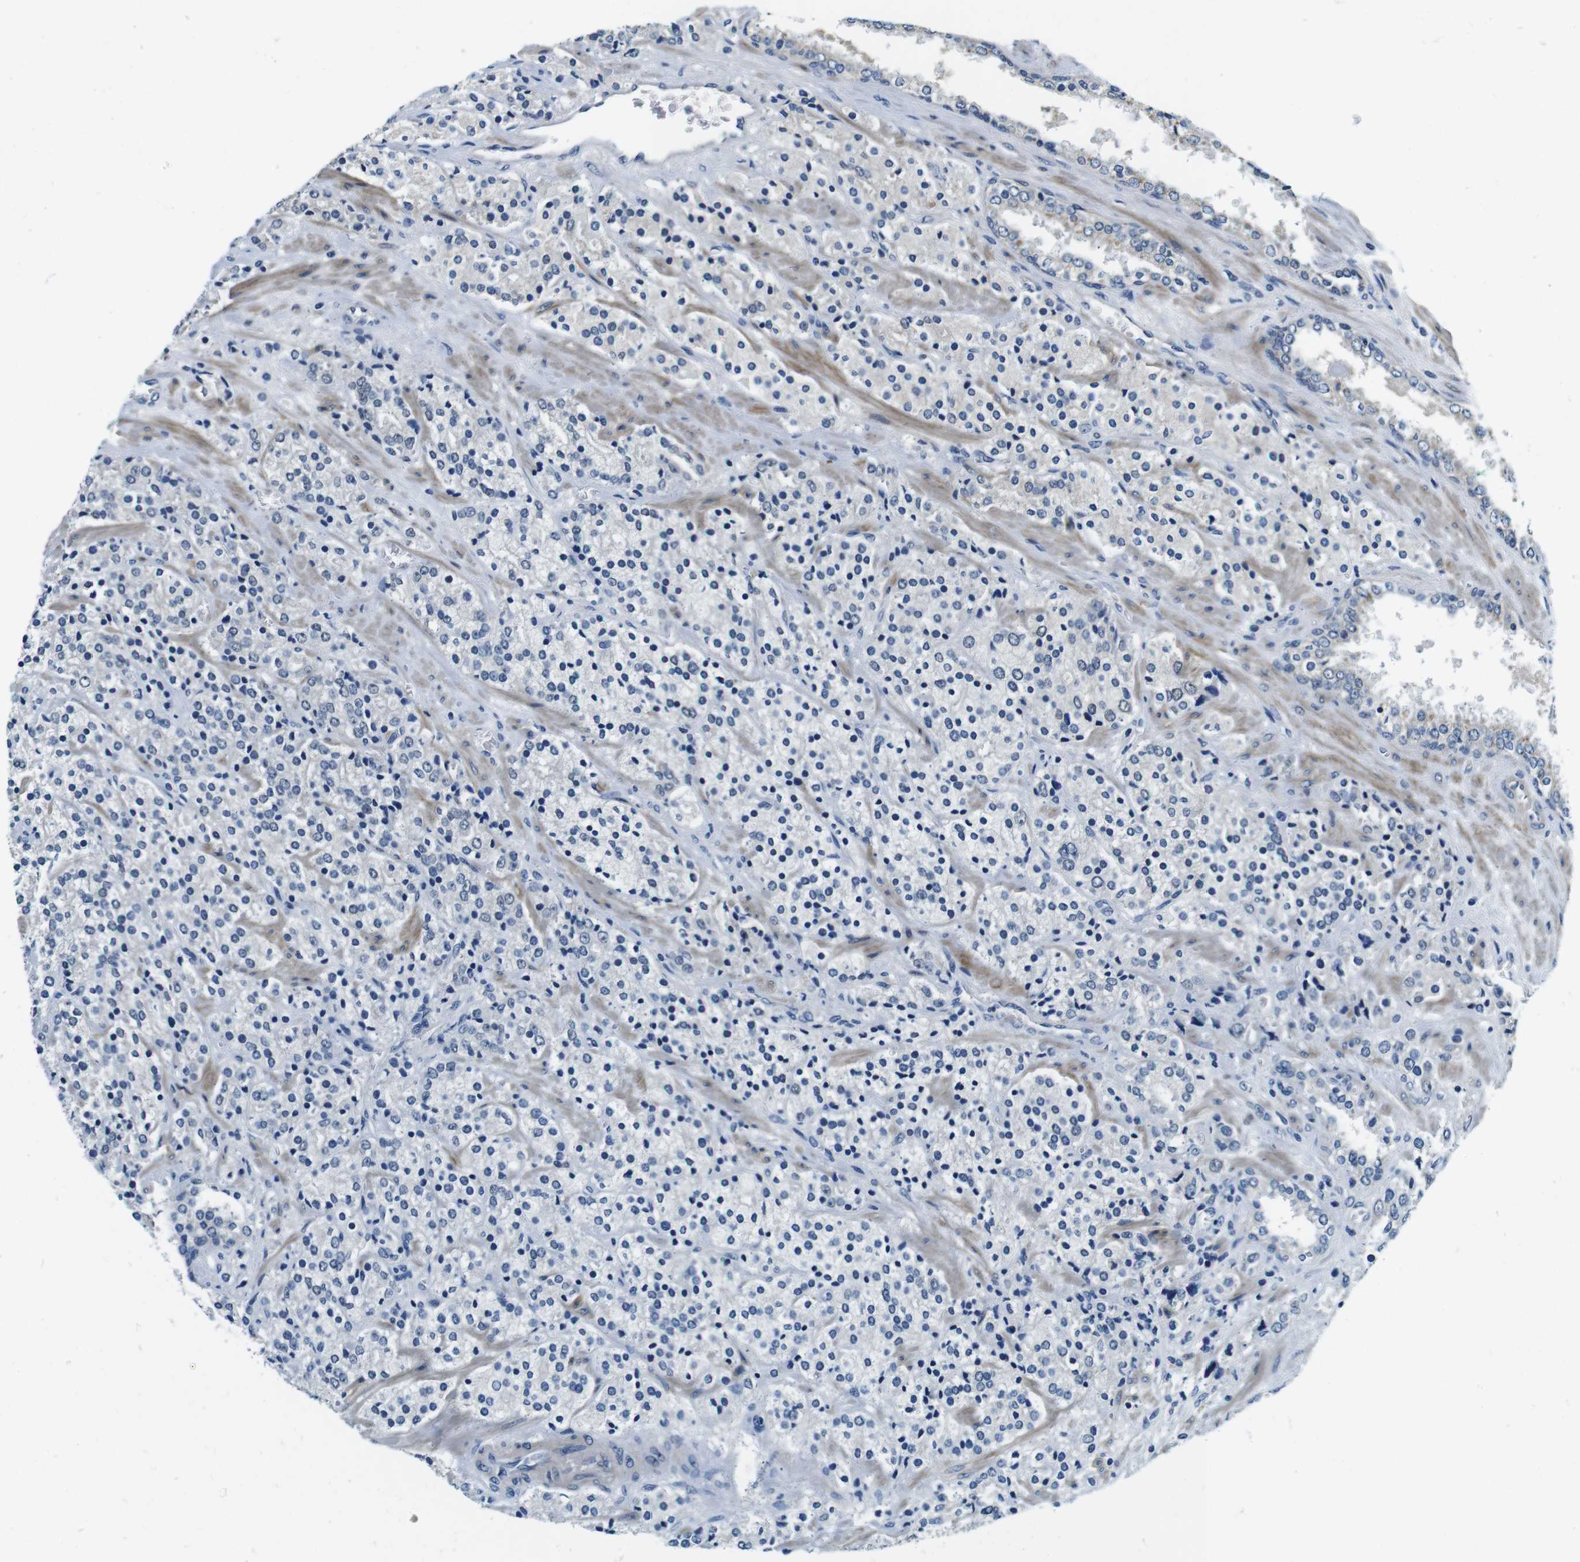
{"staining": {"intensity": "negative", "quantity": "none", "location": "none"}, "tissue": "prostate cancer", "cell_type": "Tumor cells", "image_type": "cancer", "snomed": [{"axis": "morphology", "description": "Adenocarcinoma, High grade"}, {"axis": "topography", "description": "Prostate"}], "caption": "Tumor cells are negative for brown protein staining in high-grade adenocarcinoma (prostate).", "gene": "DTNA", "patient": {"sex": "male", "age": 71}}